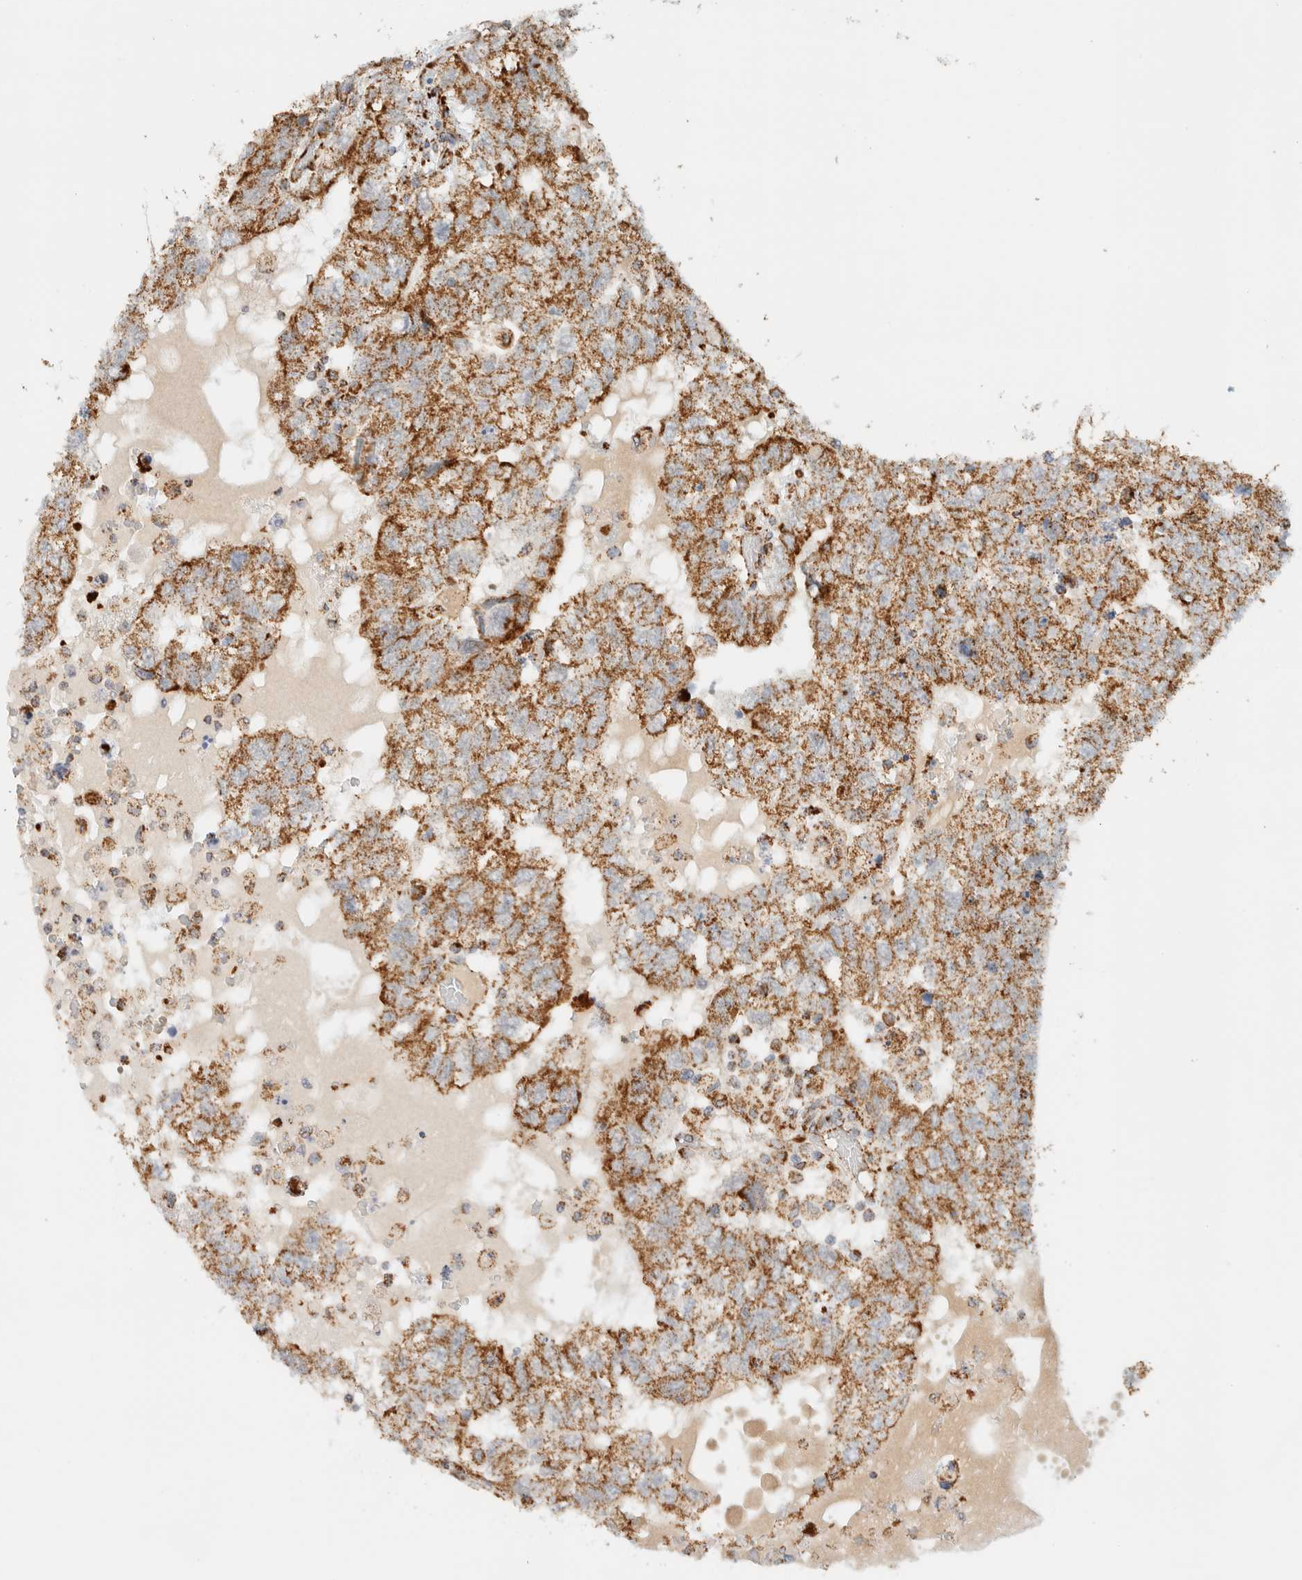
{"staining": {"intensity": "moderate", "quantity": ">75%", "location": "cytoplasmic/membranous"}, "tissue": "testis cancer", "cell_type": "Tumor cells", "image_type": "cancer", "snomed": [{"axis": "morphology", "description": "Carcinoma, Embryonal, NOS"}, {"axis": "topography", "description": "Testis"}], "caption": "Immunohistochemical staining of testis embryonal carcinoma reveals medium levels of moderate cytoplasmic/membranous staining in about >75% of tumor cells. Ihc stains the protein of interest in brown and the nuclei are stained blue.", "gene": "KIFAP3", "patient": {"sex": "male", "age": 36}}